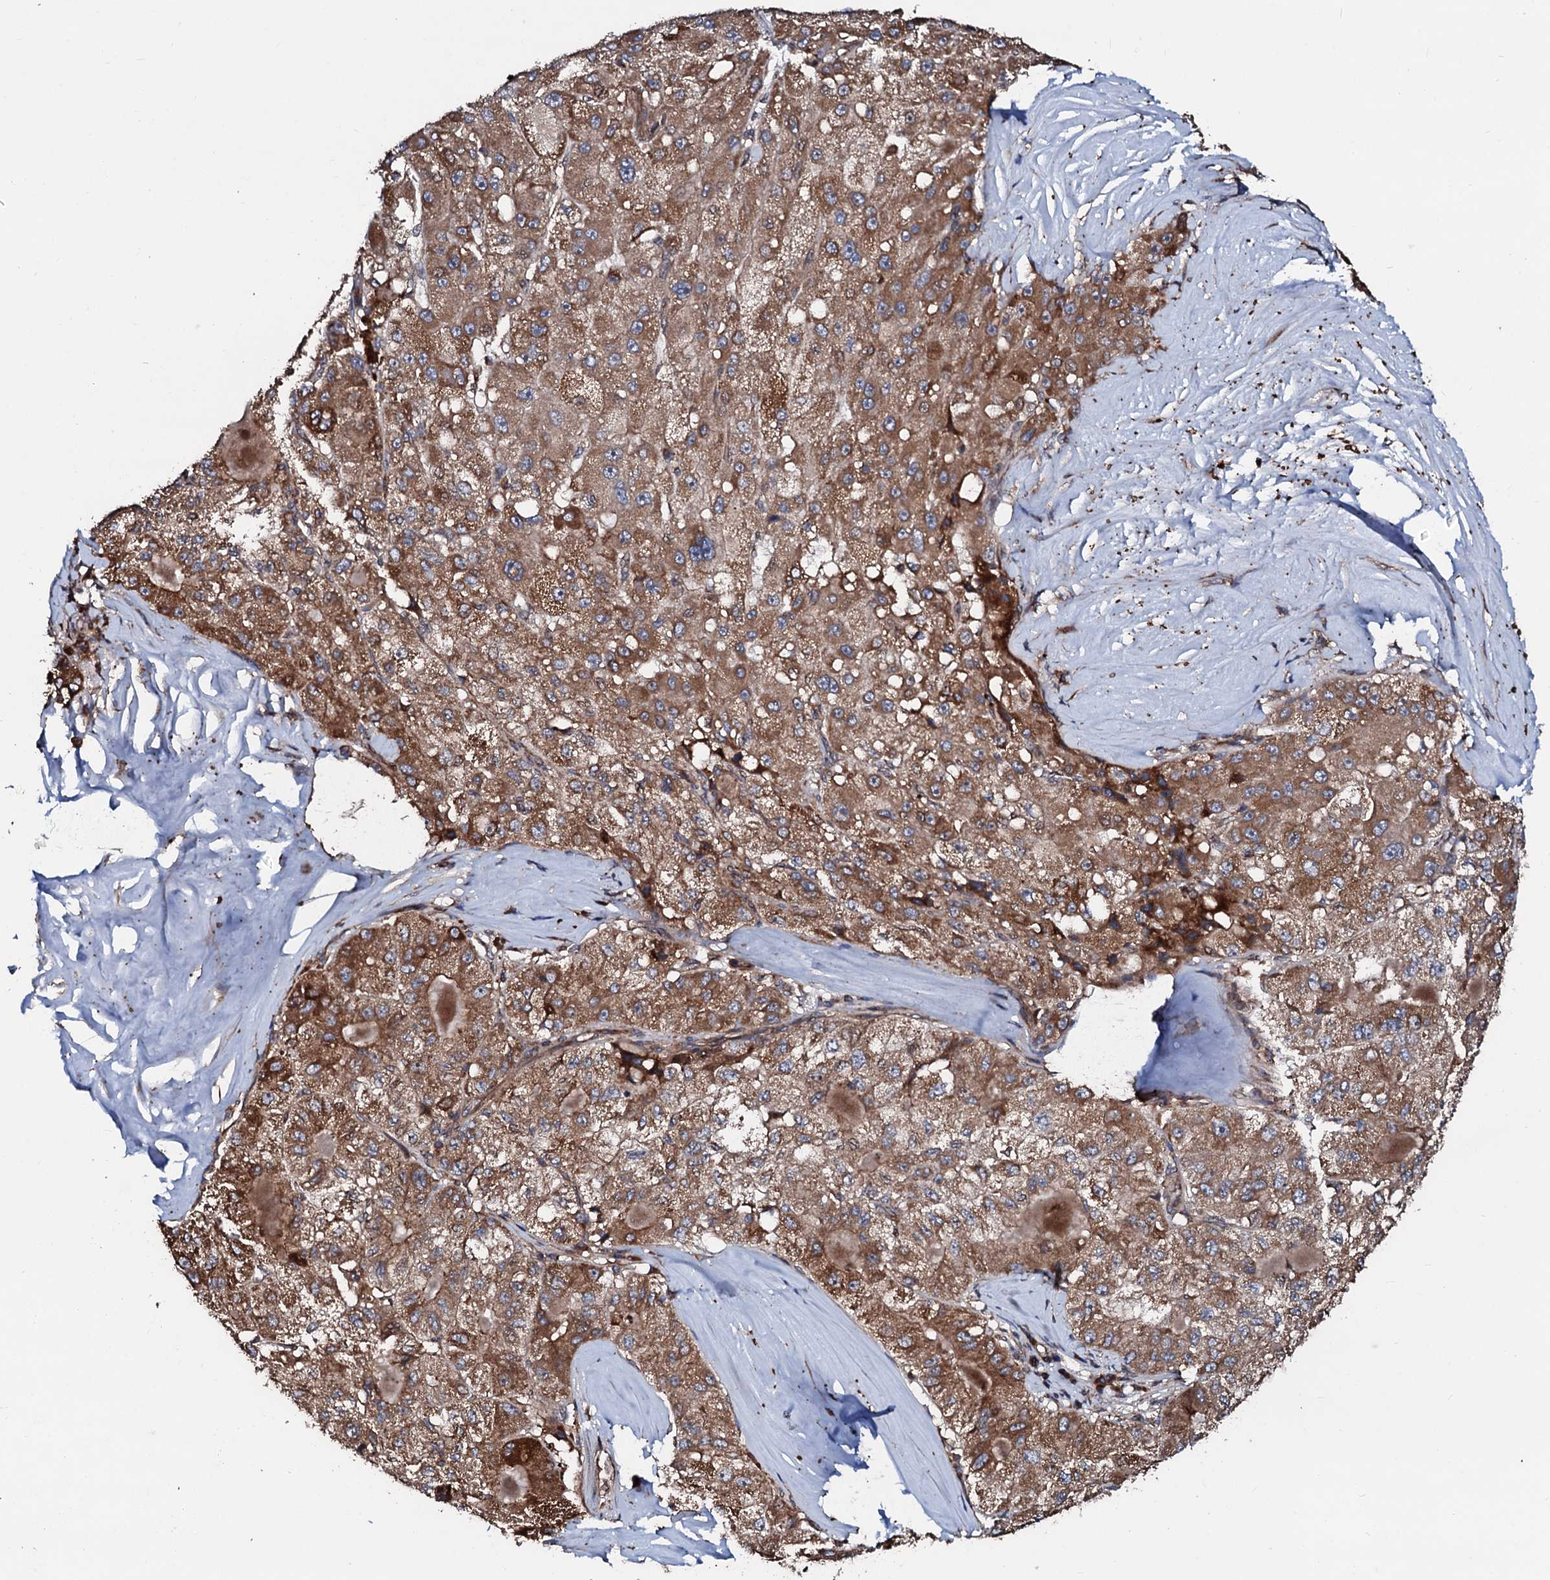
{"staining": {"intensity": "strong", "quantity": ">75%", "location": "cytoplasmic/membranous"}, "tissue": "liver cancer", "cell_type": "Tumor cells", "image_type": "cancer", "snomed": [{"axis": "morphology", "description": "Carcinoma, Hepatocellular, NOS"}, {"axis": "topography", "description": "Liver"}], "caption": "Immunohistochemical staining of human liver hepatocellular carcinoma shows strong cytoplasmic/membranous protein expression in approximately >75% of tumor cells. (DAB (3,3'-diaminobenzidine) = brown stain, brightfield microscopy at high magnification).", "gene": "SDHAF2", "patient": {"sex": "male", "age": 80}}